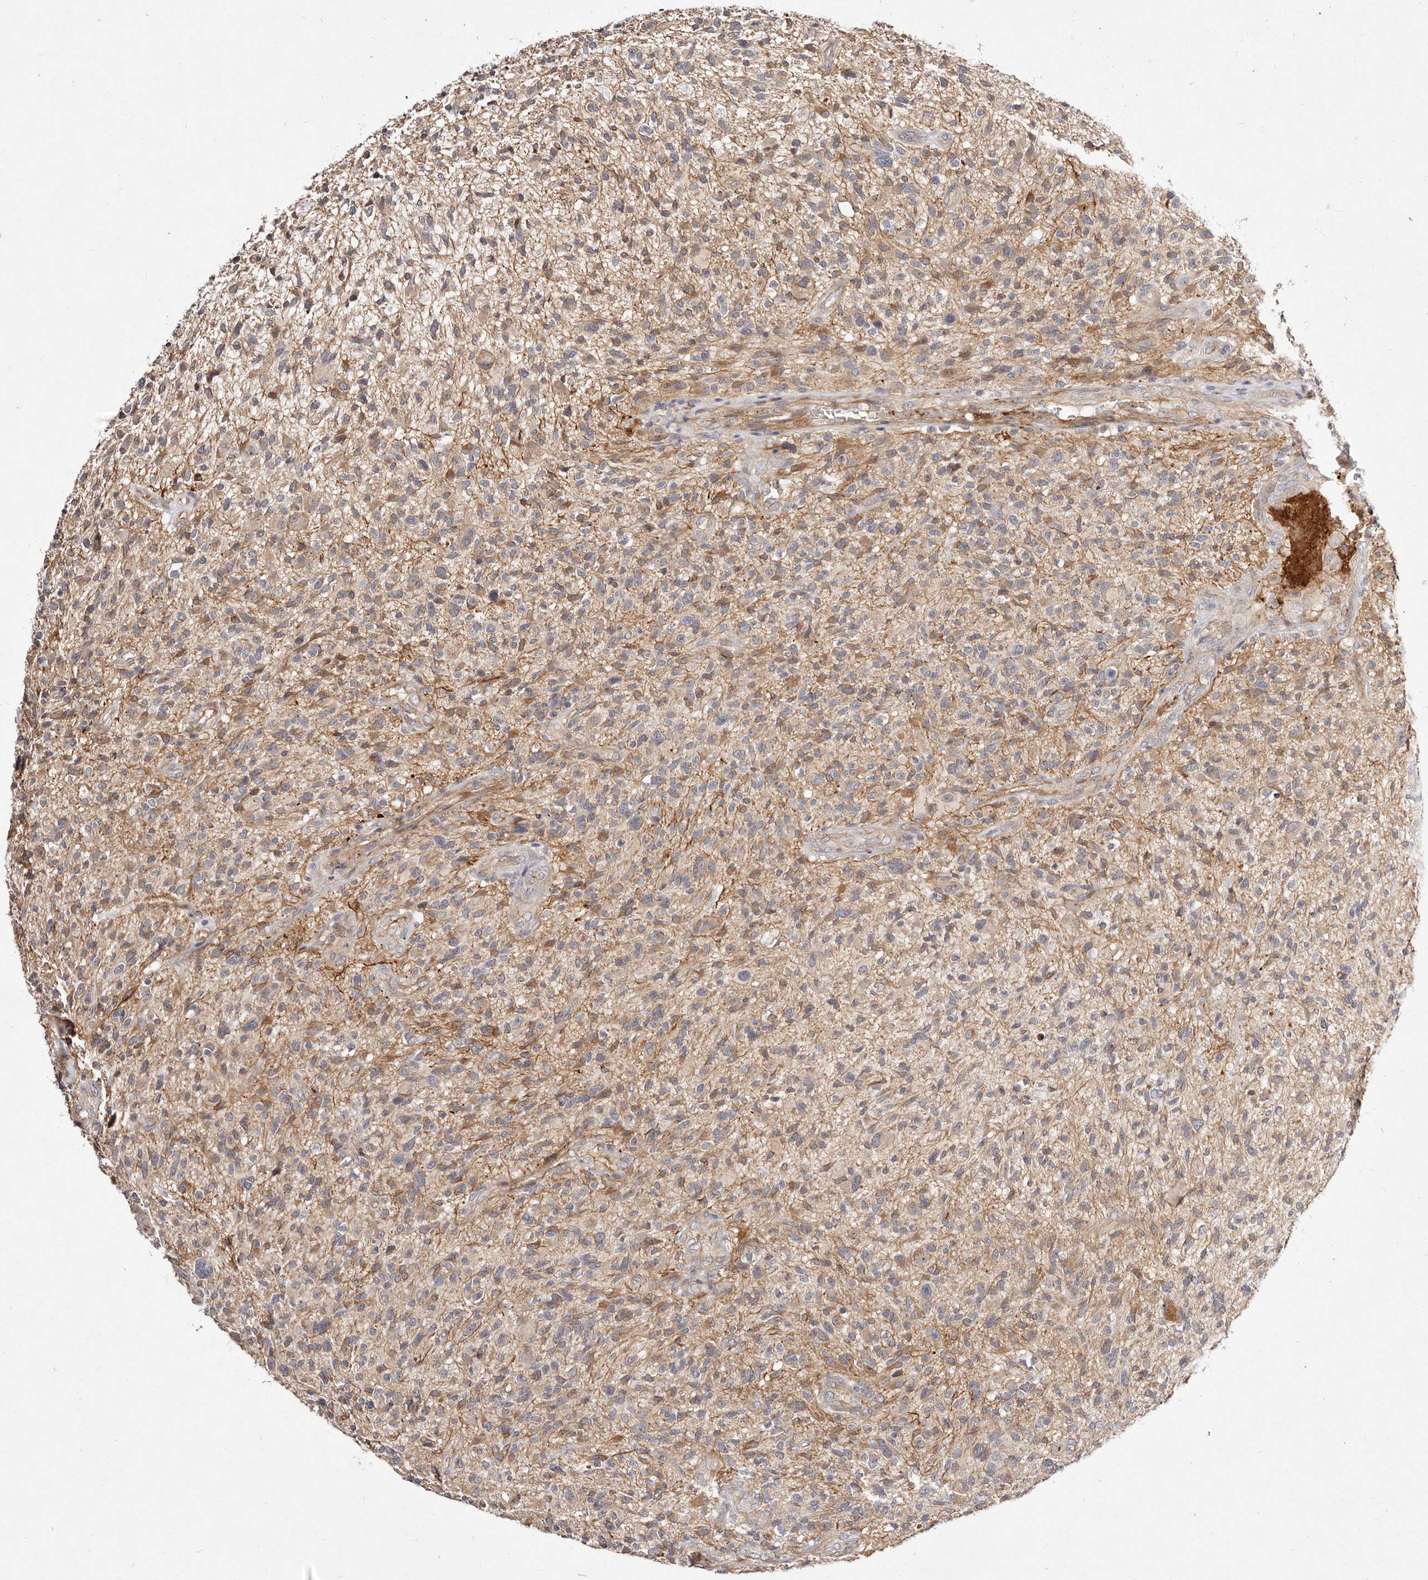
{"staining": {"intensity": "weak", "quantity": "25%-75%", "location": "cytoplasmic/membranous"}, "tissue": "glioma", "cell_type": "Tumor cells", "image_type": "cancer", "snomed": [{"axis": "morphology", "description": "Glioma, malignant, High grade"}, {"axis": "topography", "description": "Brain"}], "caption": "Immunohistochemistry (IHC) staining of high-grade glioma (malignant), which demonstrates low levels of weak cytoplasmic/membranous staining in approximately 25%-75% of tumor cells indicating weak cytoplasmic/membranous protein expression. The staining was performed using DAB (3,3'-diaminobenzidine) (brown) for protein detection and nuclei were counterstained in hematoxylin (blue).", "gene": "MTMR11", "patient": {"sex": "male", "age": 47}}